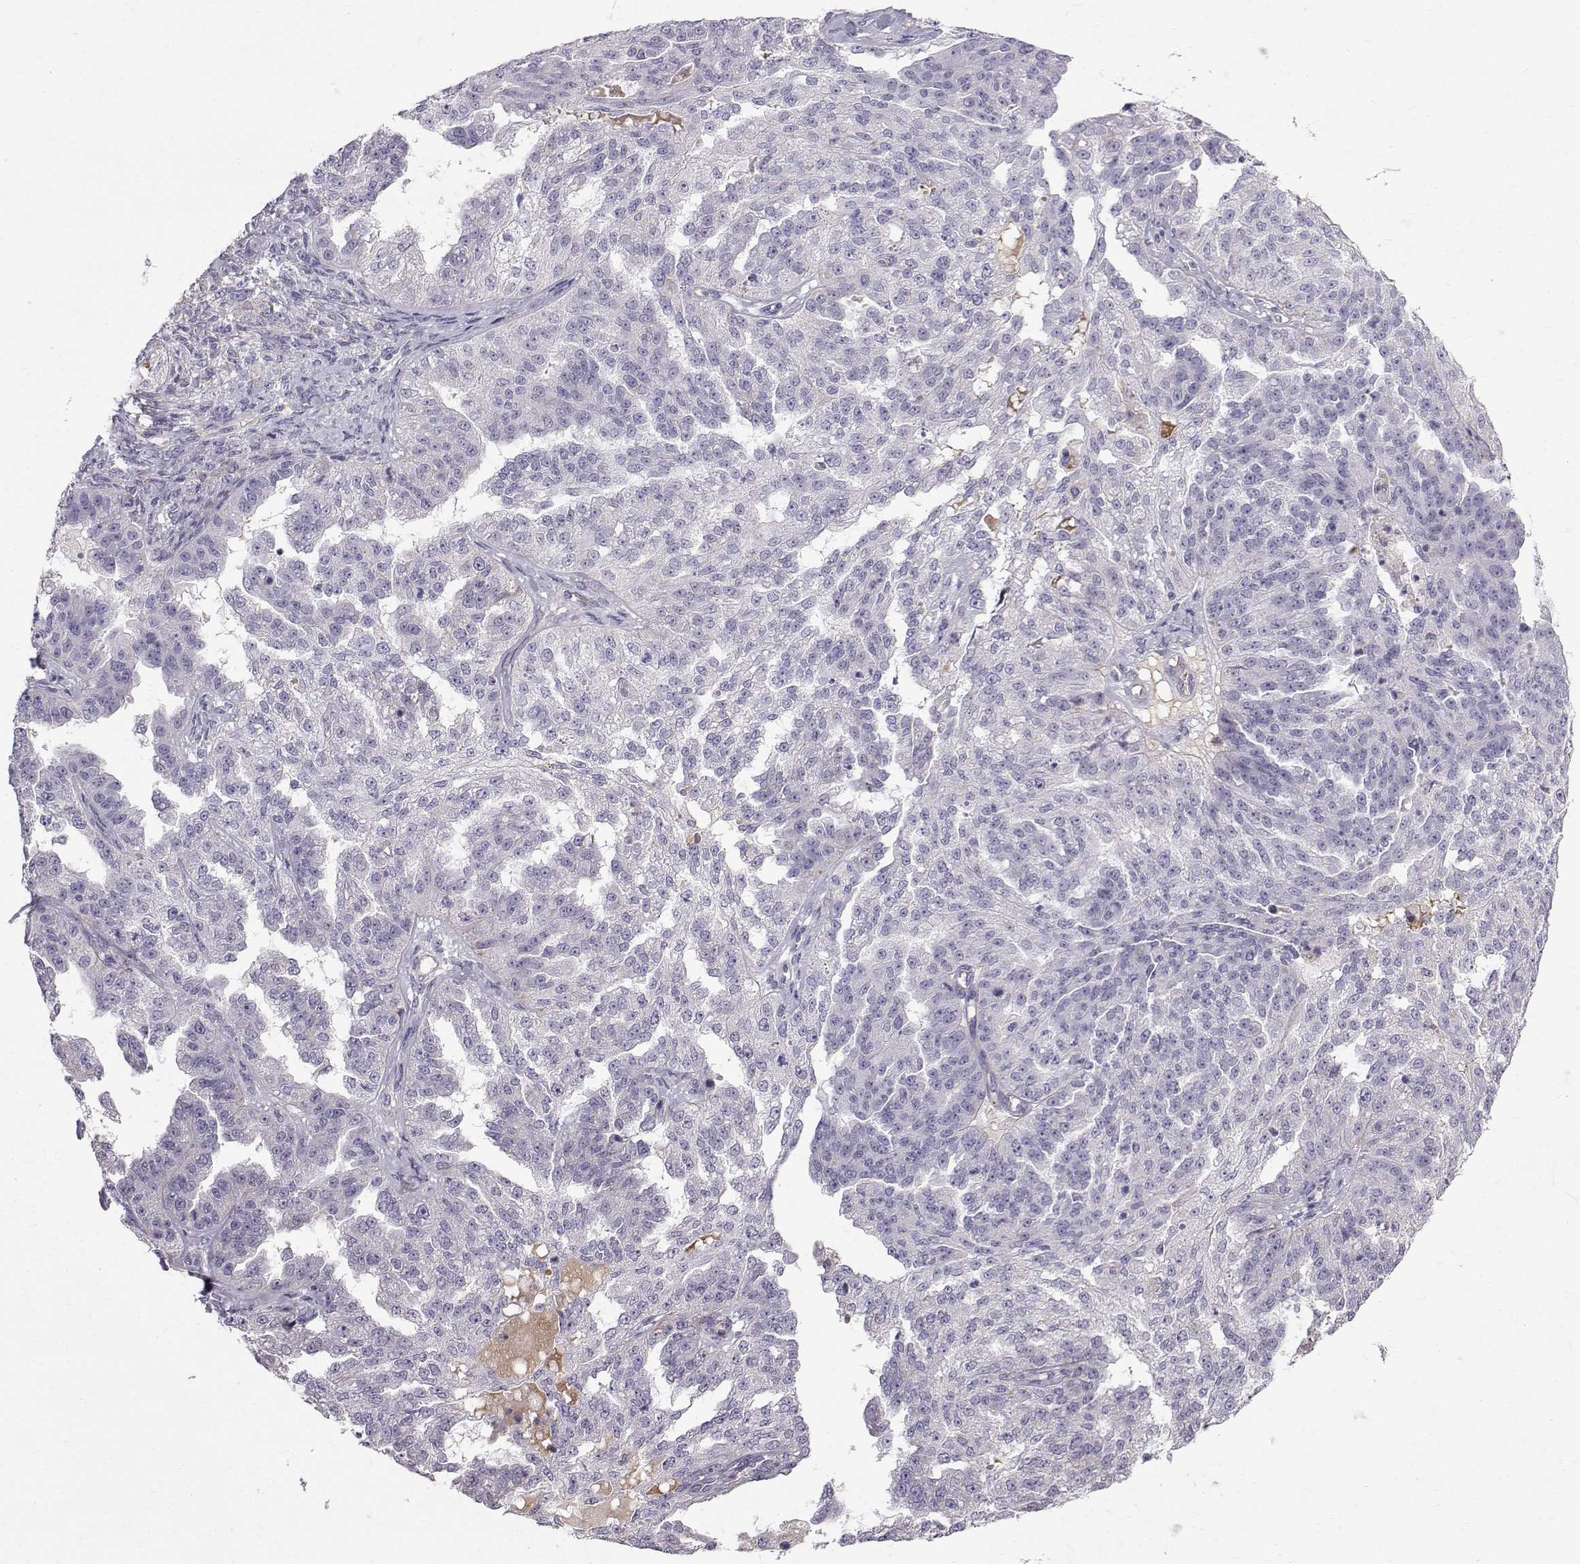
{"staining": {"intensity": "negative", "quantity": "none", "location": "none"}, "tissue": "ovarian cancer", "cell_type": "Tumor cells", "image_type": "cancer", "snomed": [{"axis": "morphology", "description": "Cystadenocarcinoma, serous, NOS"}, {"axis": "topography", "description": "Ovary"}], "caption": "IHC image of human serous cystadenocarcinoma (ovarian) stained for a protein (brown), which exhibits no staining in tumor cells. (Immunohistochemistry (ihc), brightfield microscopy, high magnification).", "gene": "CALCR", "patient": {"sex": "female", "age": 58}}